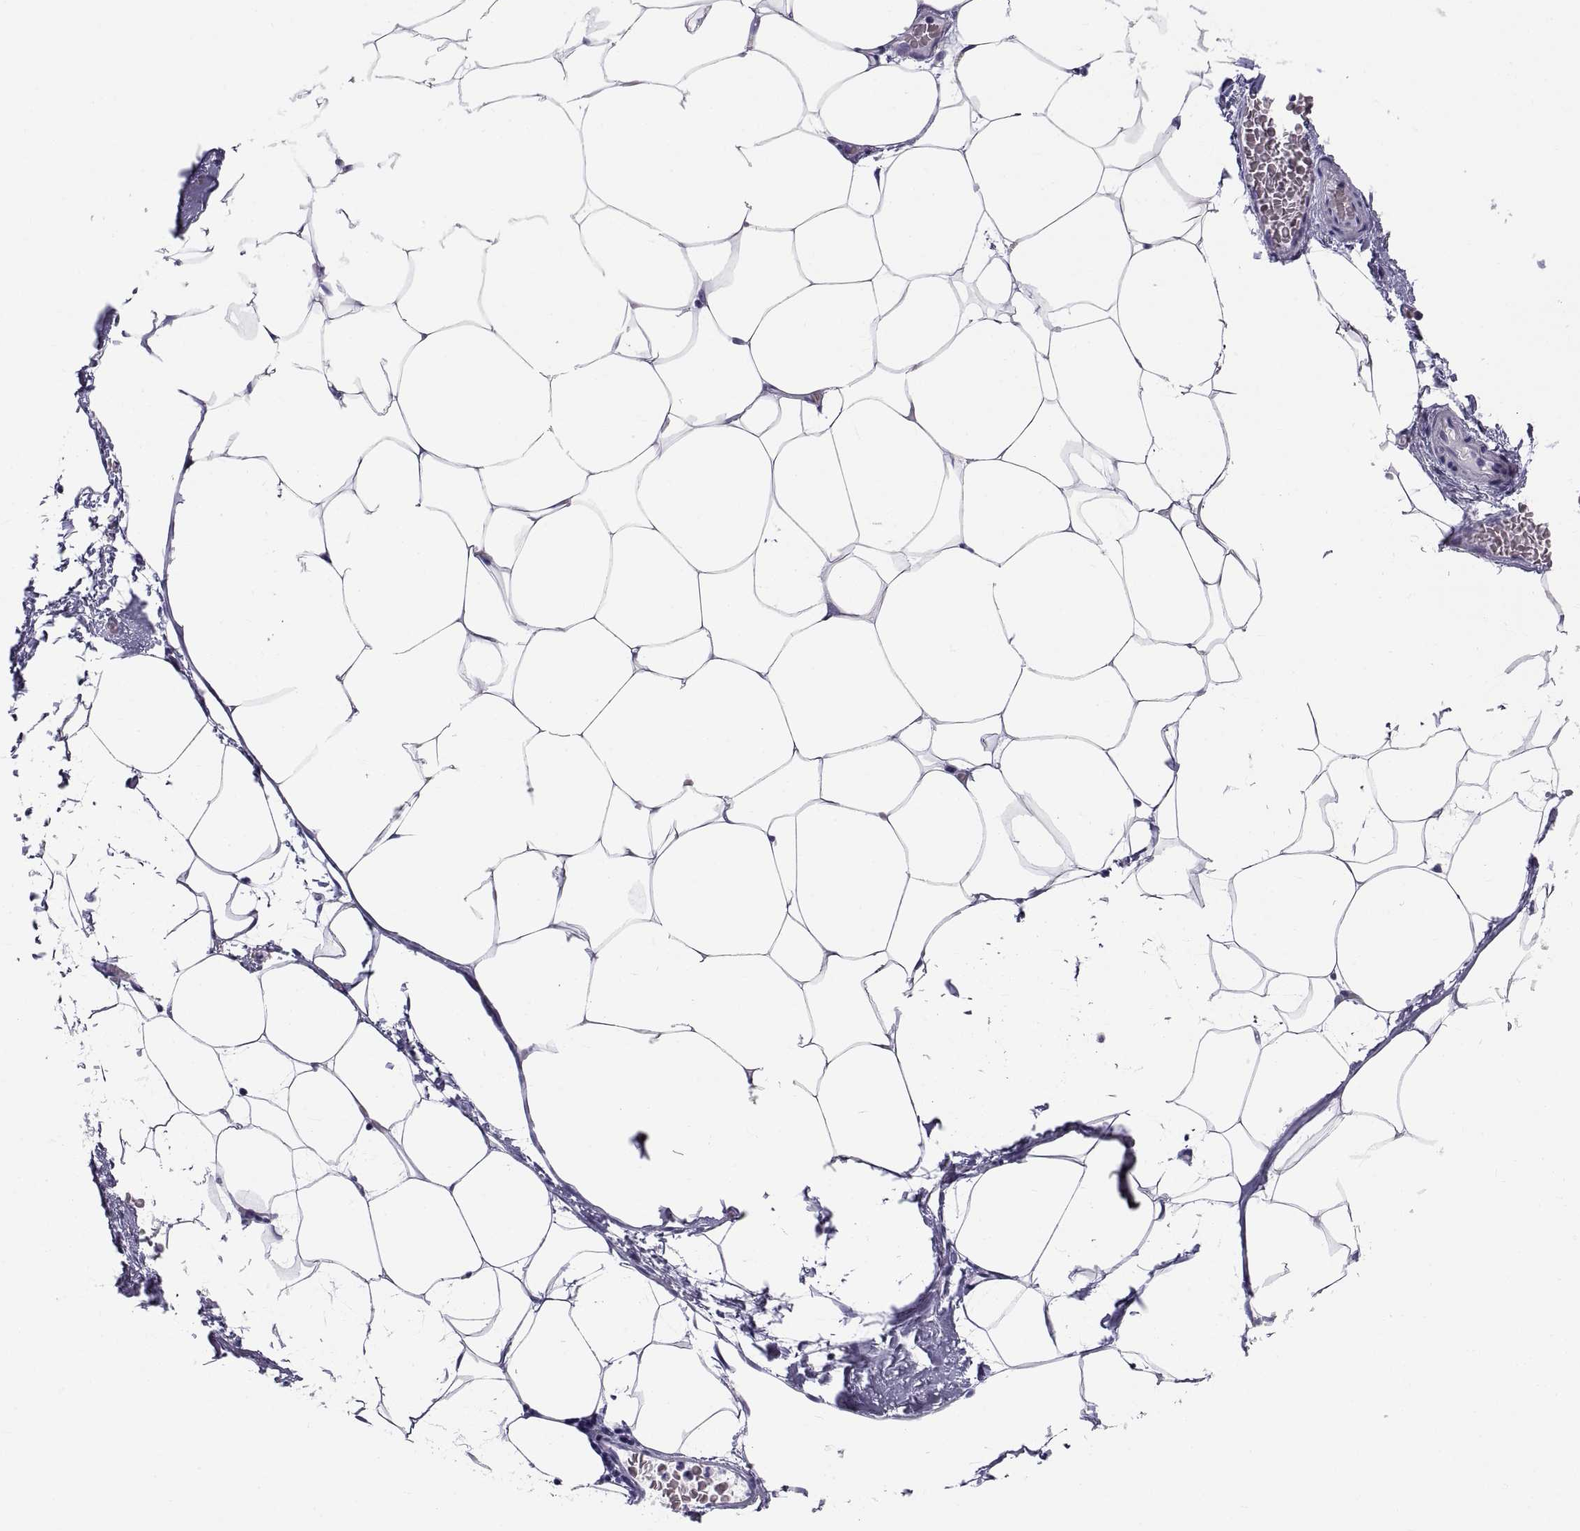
{"staining": {"intensity": "negative", "quantity": "none", "location": "none"}, "tissue": "adipose tissue", "cell_type": "Adipocytes", "image_type": "normal", "snomed": [{"axis": "morphology", "description": "Normal tissue, NOS"}, {"axis": "topography", "description": "Adipose tissue"}], "caption": "Adipocytes show no significant protein expression in unremarkable adipose tissue.", "gene": "NEUROD6", "patient": {"sex": "male", "age": 57}}